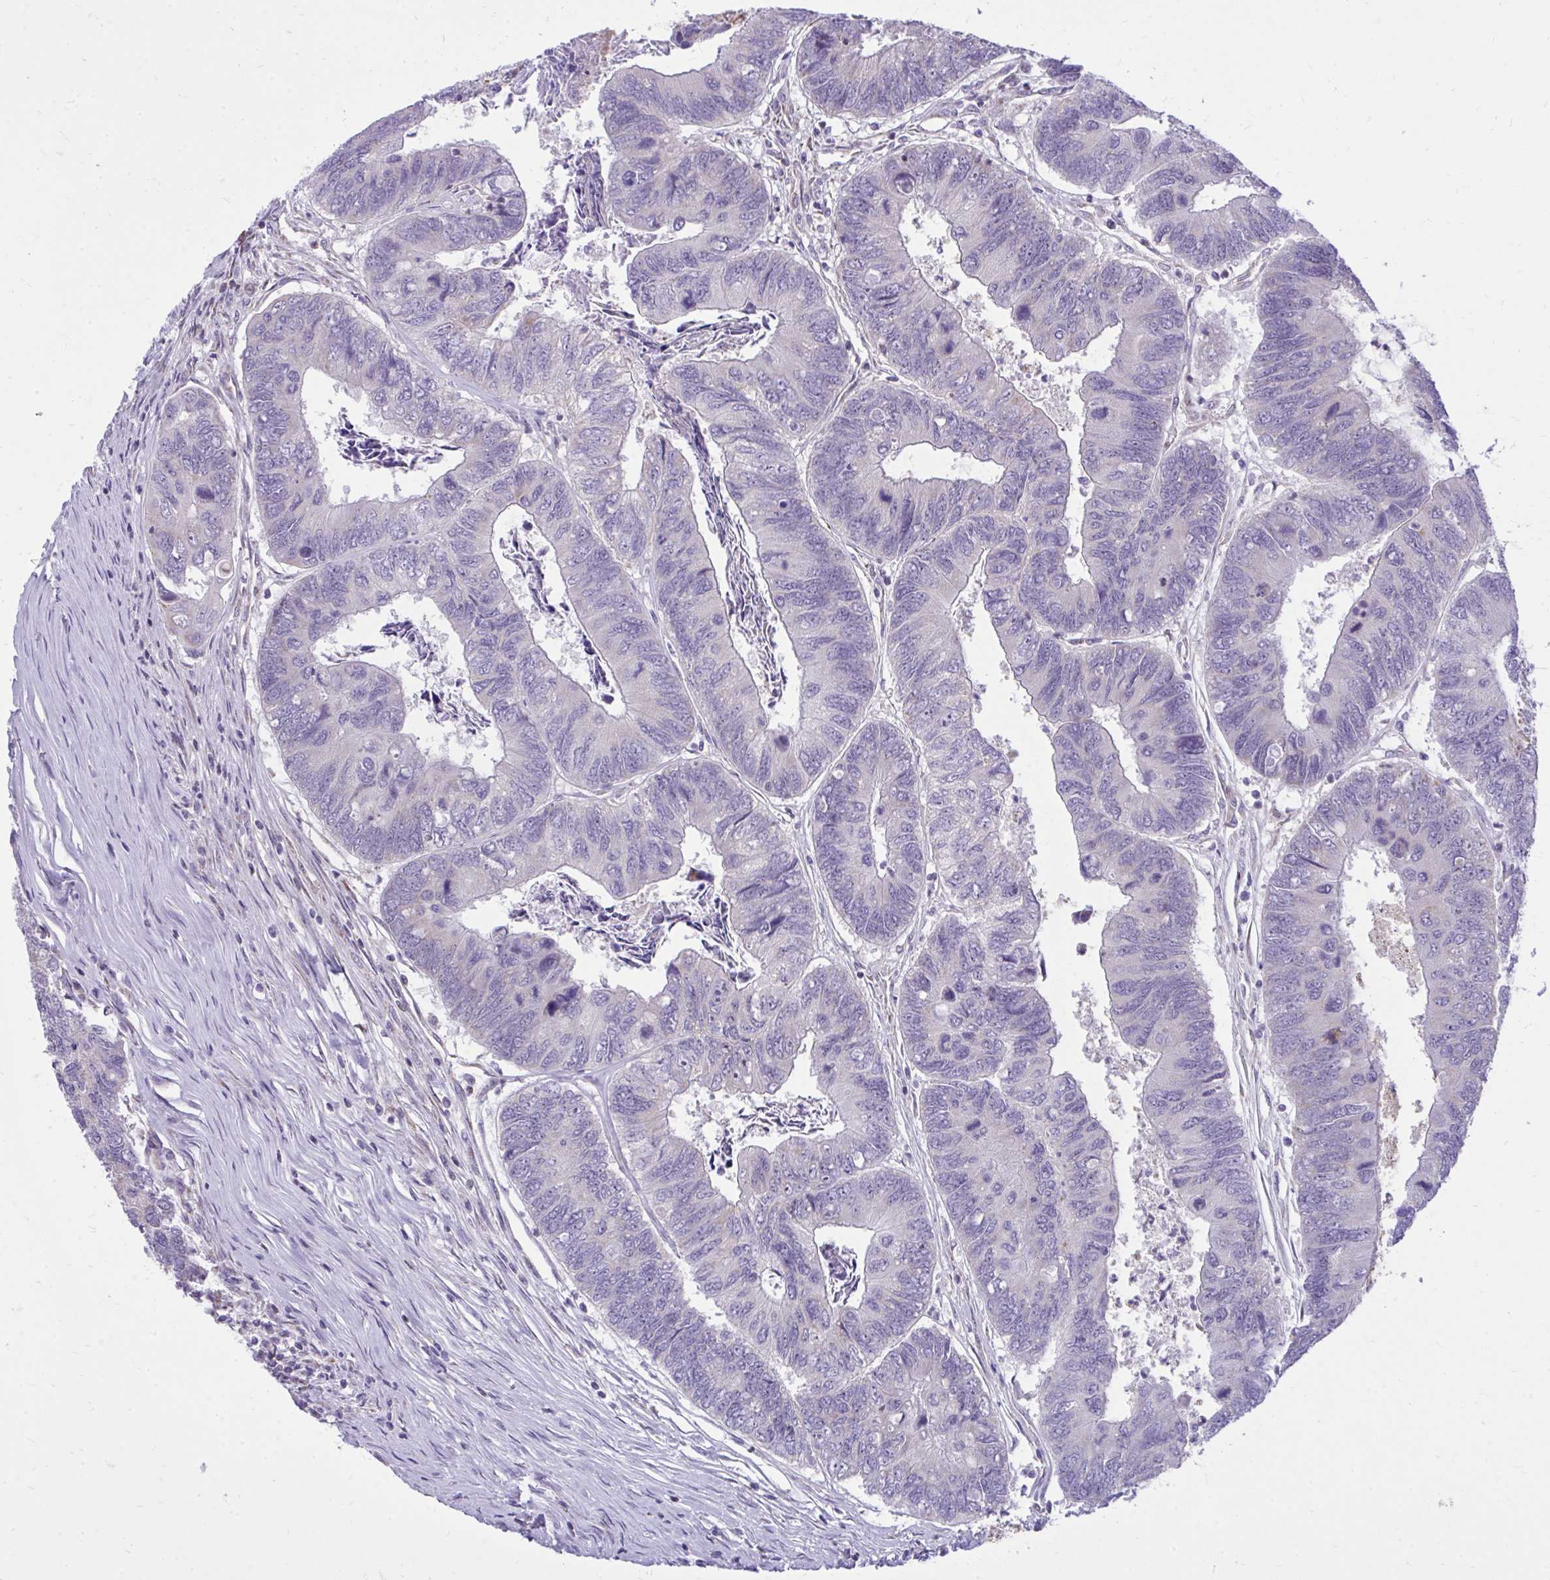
{"staining": {"intensity": "negative", "quantity": "none", "location": "none"}, "tissue": "colorectal cancer", "cell_type": "Tumor cells", "image_type": "cancer", "snomed": [{"axis": "morphology", "description": "Adenocarcinoma, NOS"}, {"axis": "topography", "description": "Colon"}], "caption": "A photomicrograph of colorectal cancer stained for a protein demonstrates no brown staining in tumor cells.", "gene": "GPRIN3", "patient": {"sex": "female", "age": 67}}